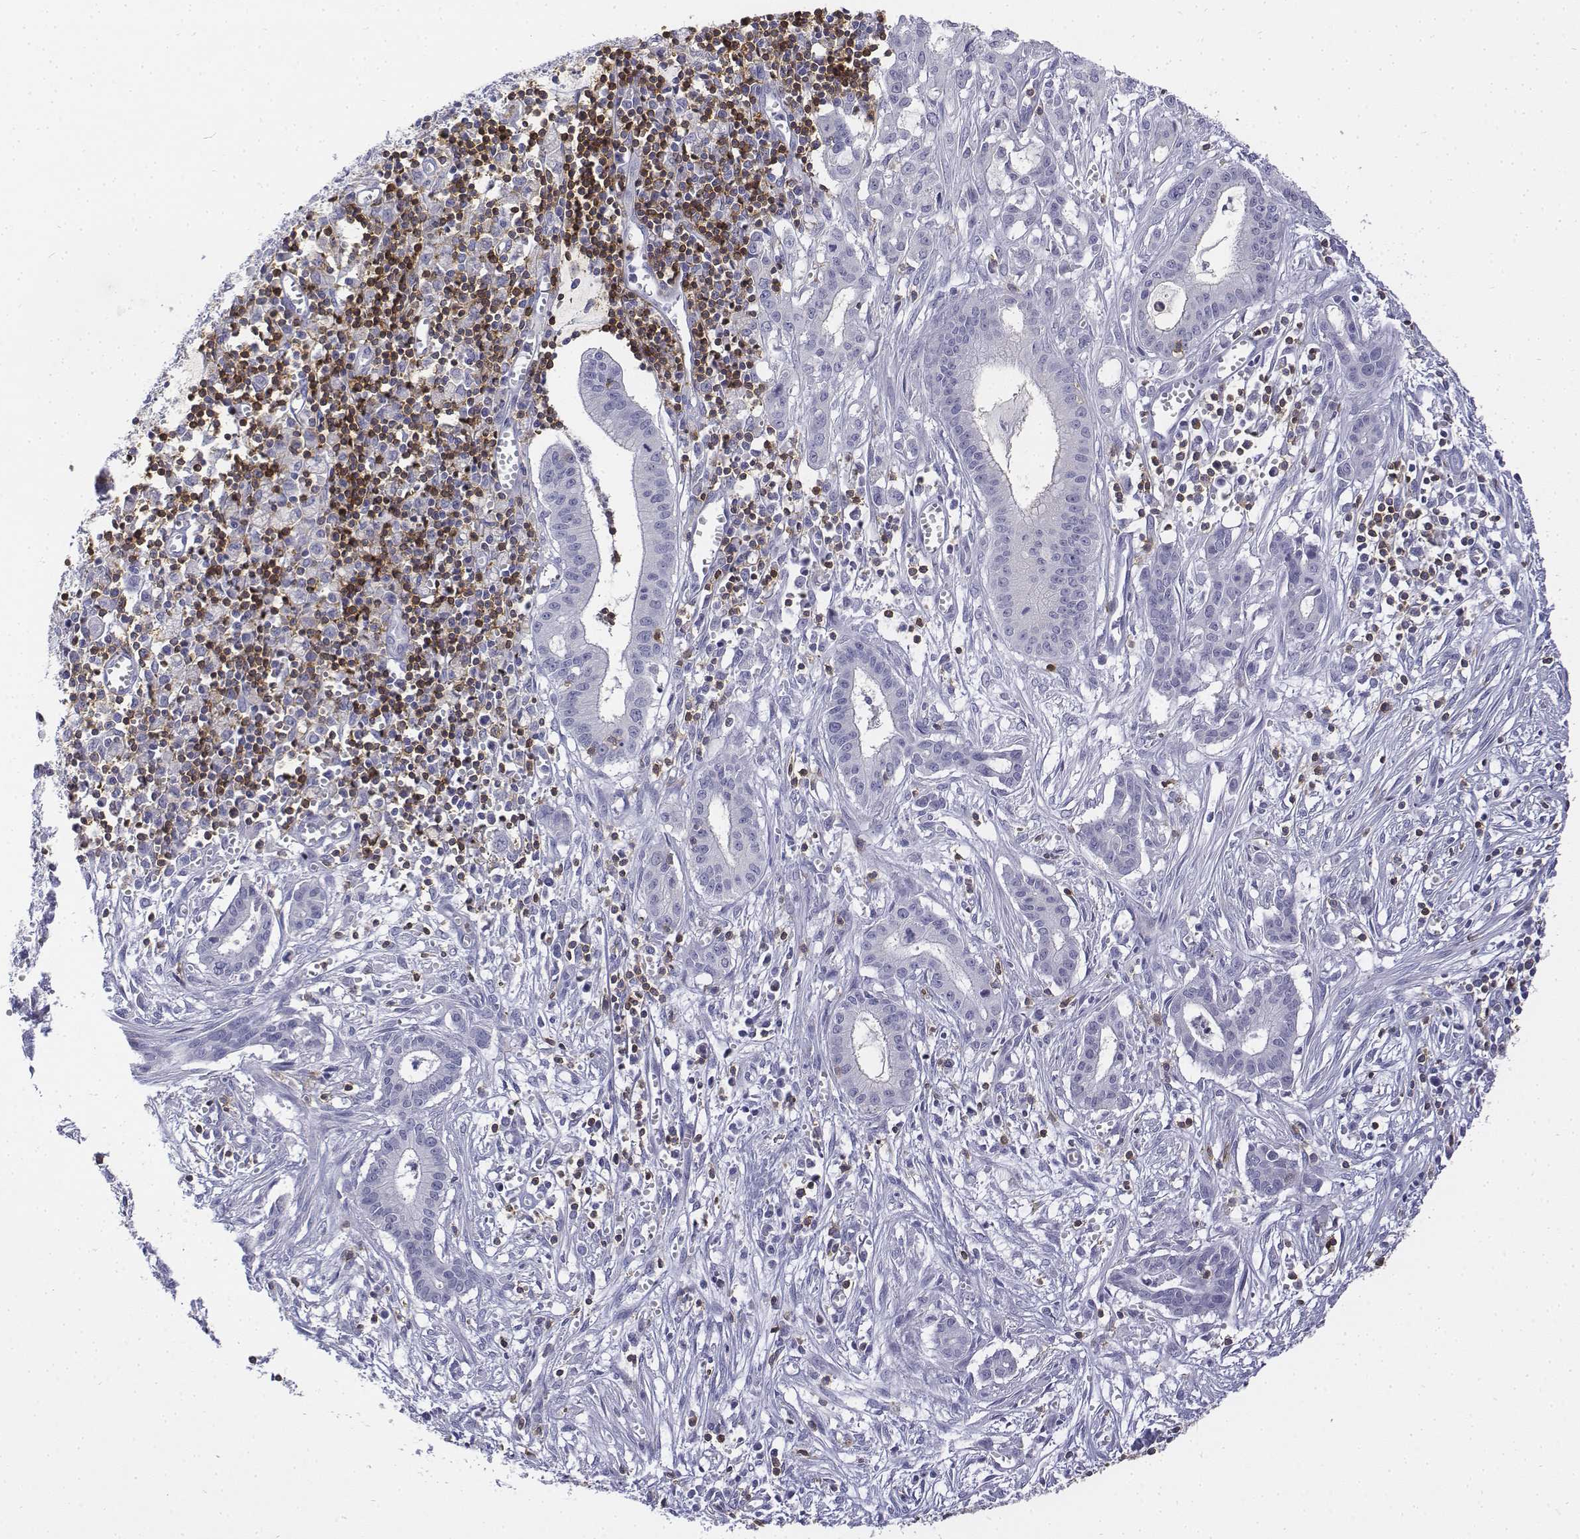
{"staining": {"intensity": "negative", "quantity": "none", "location": "none"}, "tissue": "pancreatic cancer", "cell_type": "Tumor cells", "image_type": "cancer", "snomed": [{"axis": "morphology", "description": "Adenocarcinoma, NOS"}, {"axis": "topography", "description": "Pancreas"}], "caption": "DAB (3,3'-diaminobenzidine) immunohistochemical staining of pancreatic cancer (adenocarcinoma) exhibits no significant expression in tumor cells. (DAB (3,3'-diaminobenzidine) immunohistochemistry with hematoxylin counter stain).", "gene": "CD3E", "patient": {"sex": "male", "age": 48}}